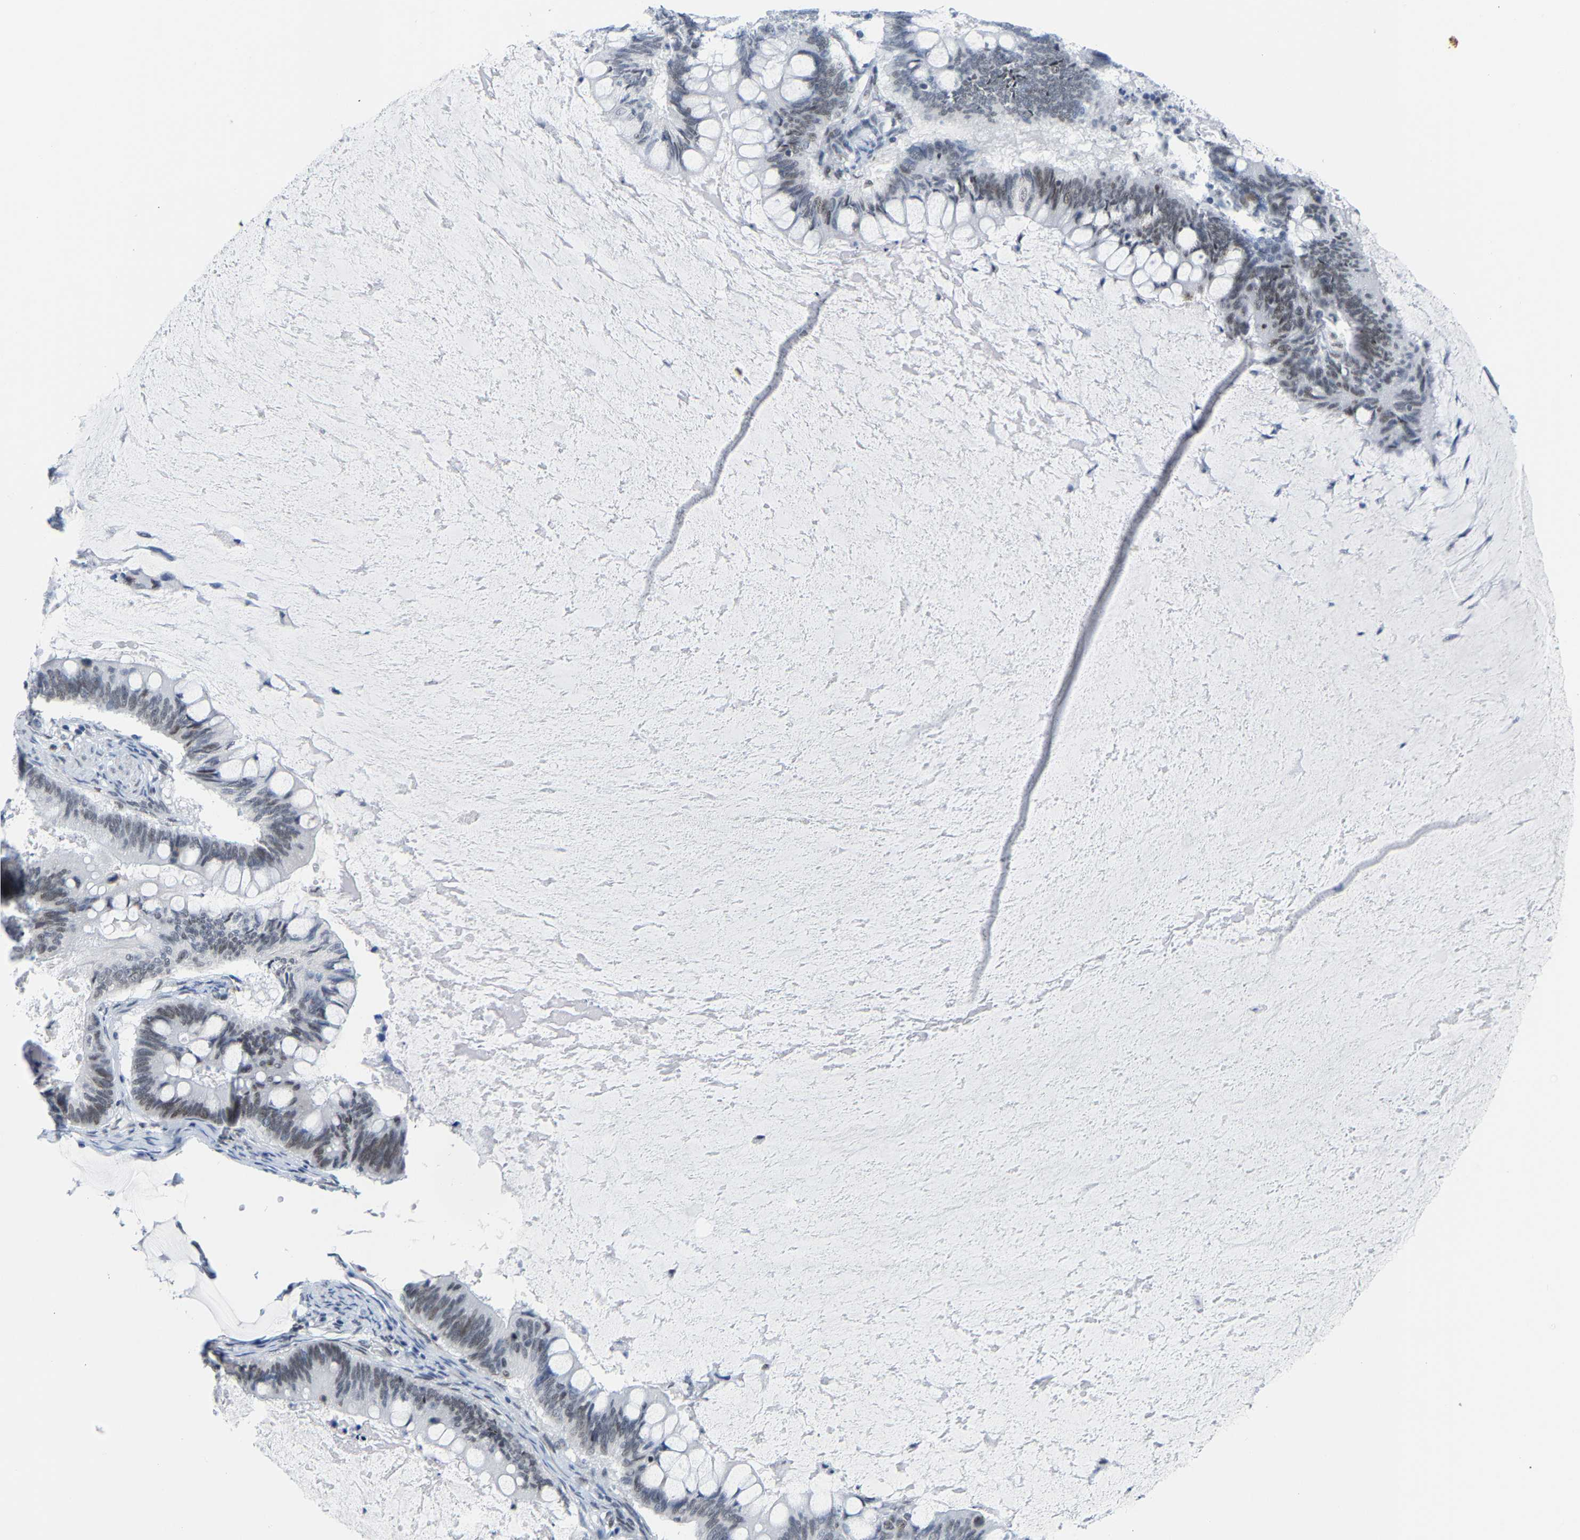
{"staining": {"intensity": "weak", "quantity": "25%-75%", "location": "nuclear"}, "tissue": "ovarian cancer", "cell_type": "Tumor cells", "image_type": "cancer", "snomed": [{"axis": "morphology", "description": "Cystadenocarcinoma, mucinous, NOS"}, {"axis": "topography", "description": "Ovary"}], "caption": "This is an image of IHC staining of ovarian mucinous cystadenocarcinoma, which shows weak staining in the nuclear of tumor cells.", "gene": "FAM180A", "patient": {"sex": "female", "age": 61}}